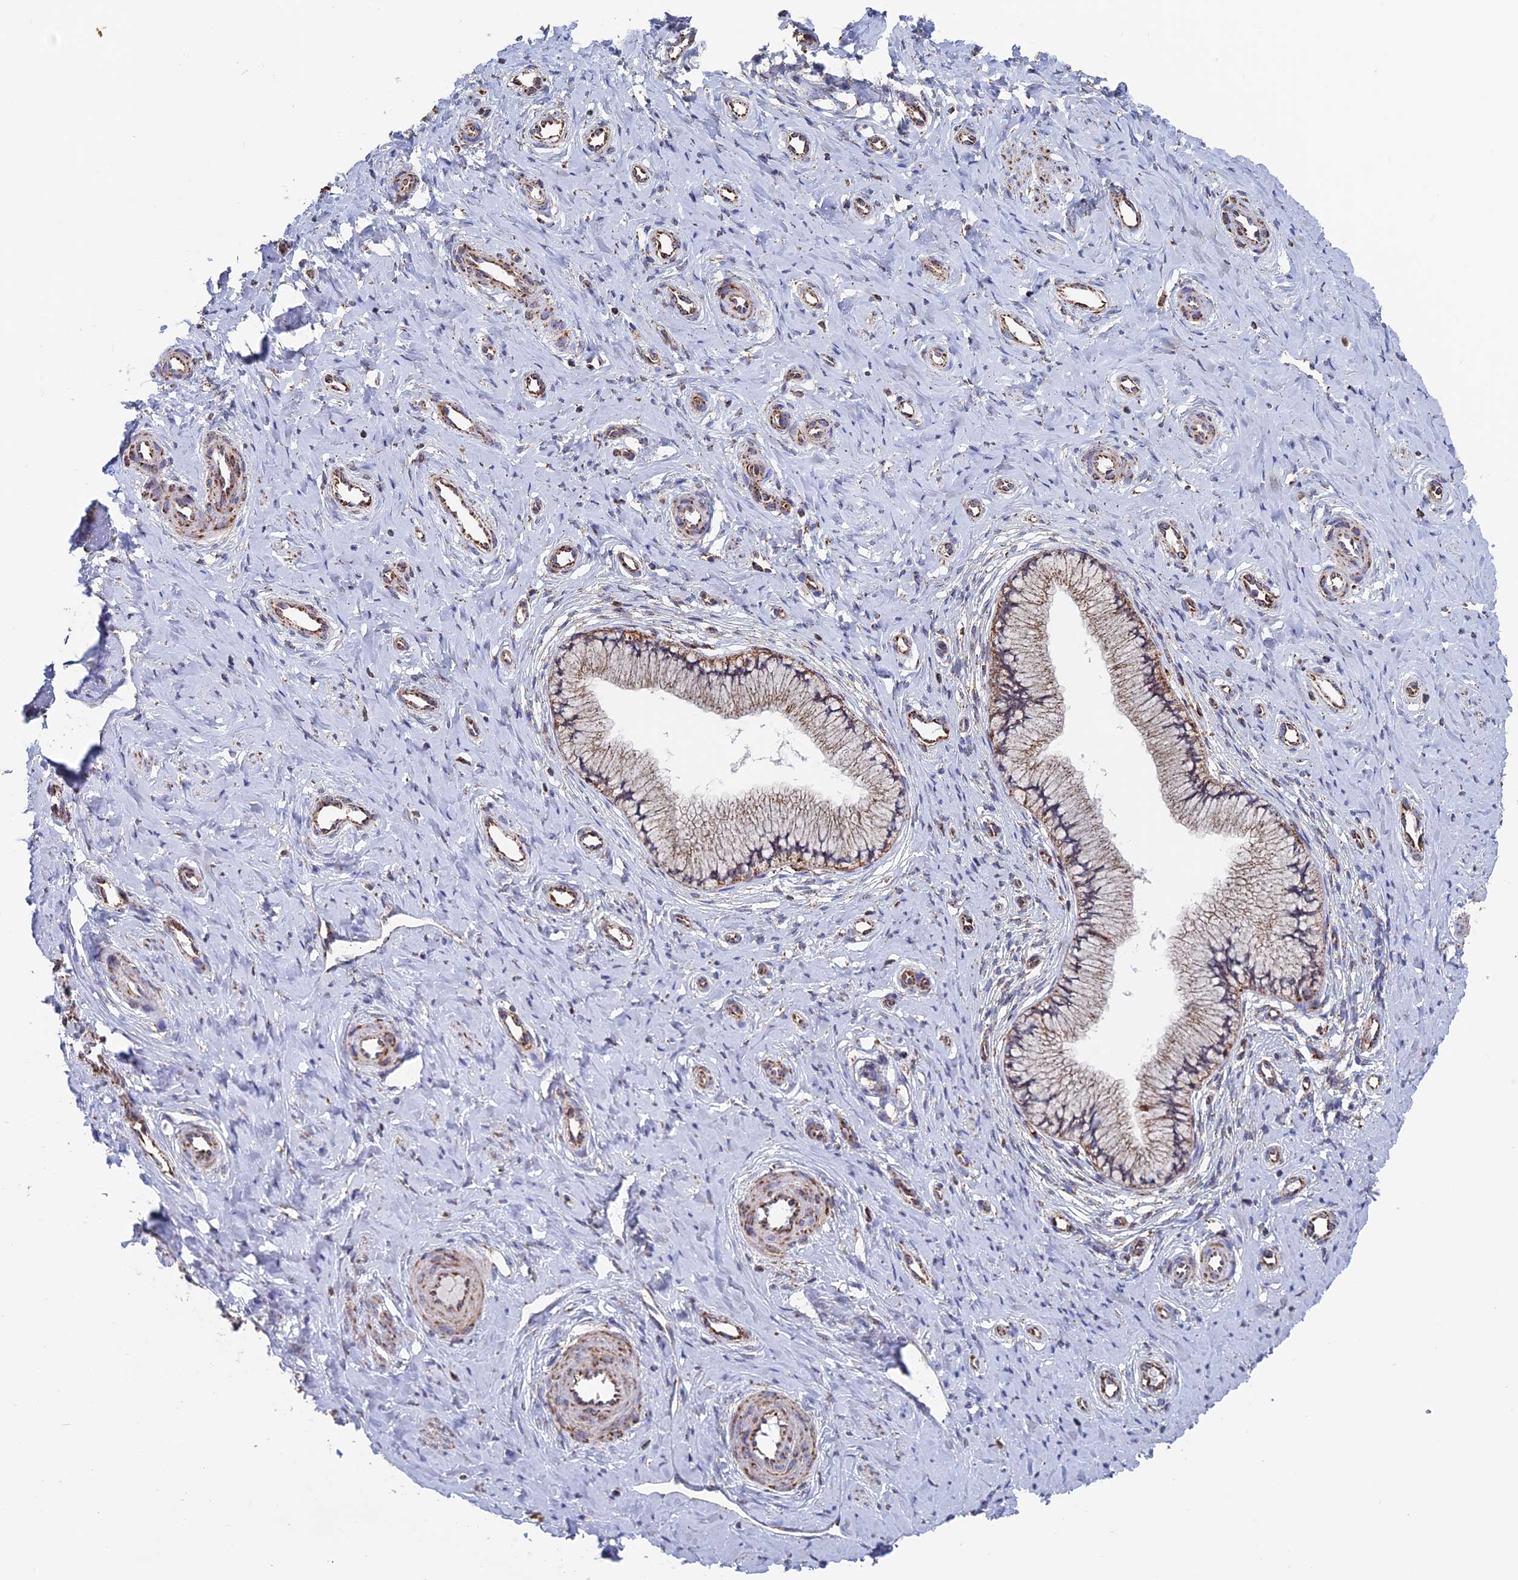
{"staining": {"intensity": "weak", "quantity": "25%-75%", "location": "cytoplasmic/membranous"}, "tissue": "cervix", "cell_type": "Glandular cells", "image_type": "normal", "snomed": [{"axis": "morphology", "description": "Normal tissue, NOS"}, {"axis": "topography", "description": "Cervix"}], "caption": "Glandular cells demonstrate weak cytoplasmic/membranous expression in approximately 25%-75% of cells in unremarkable cervix. (DAB (3,3'-diaminobenzidine) = brown stain, brightfield microscopy at high magnification).", "gene": "DTYMK", "patient": {"sex": "female", "age": 36}}